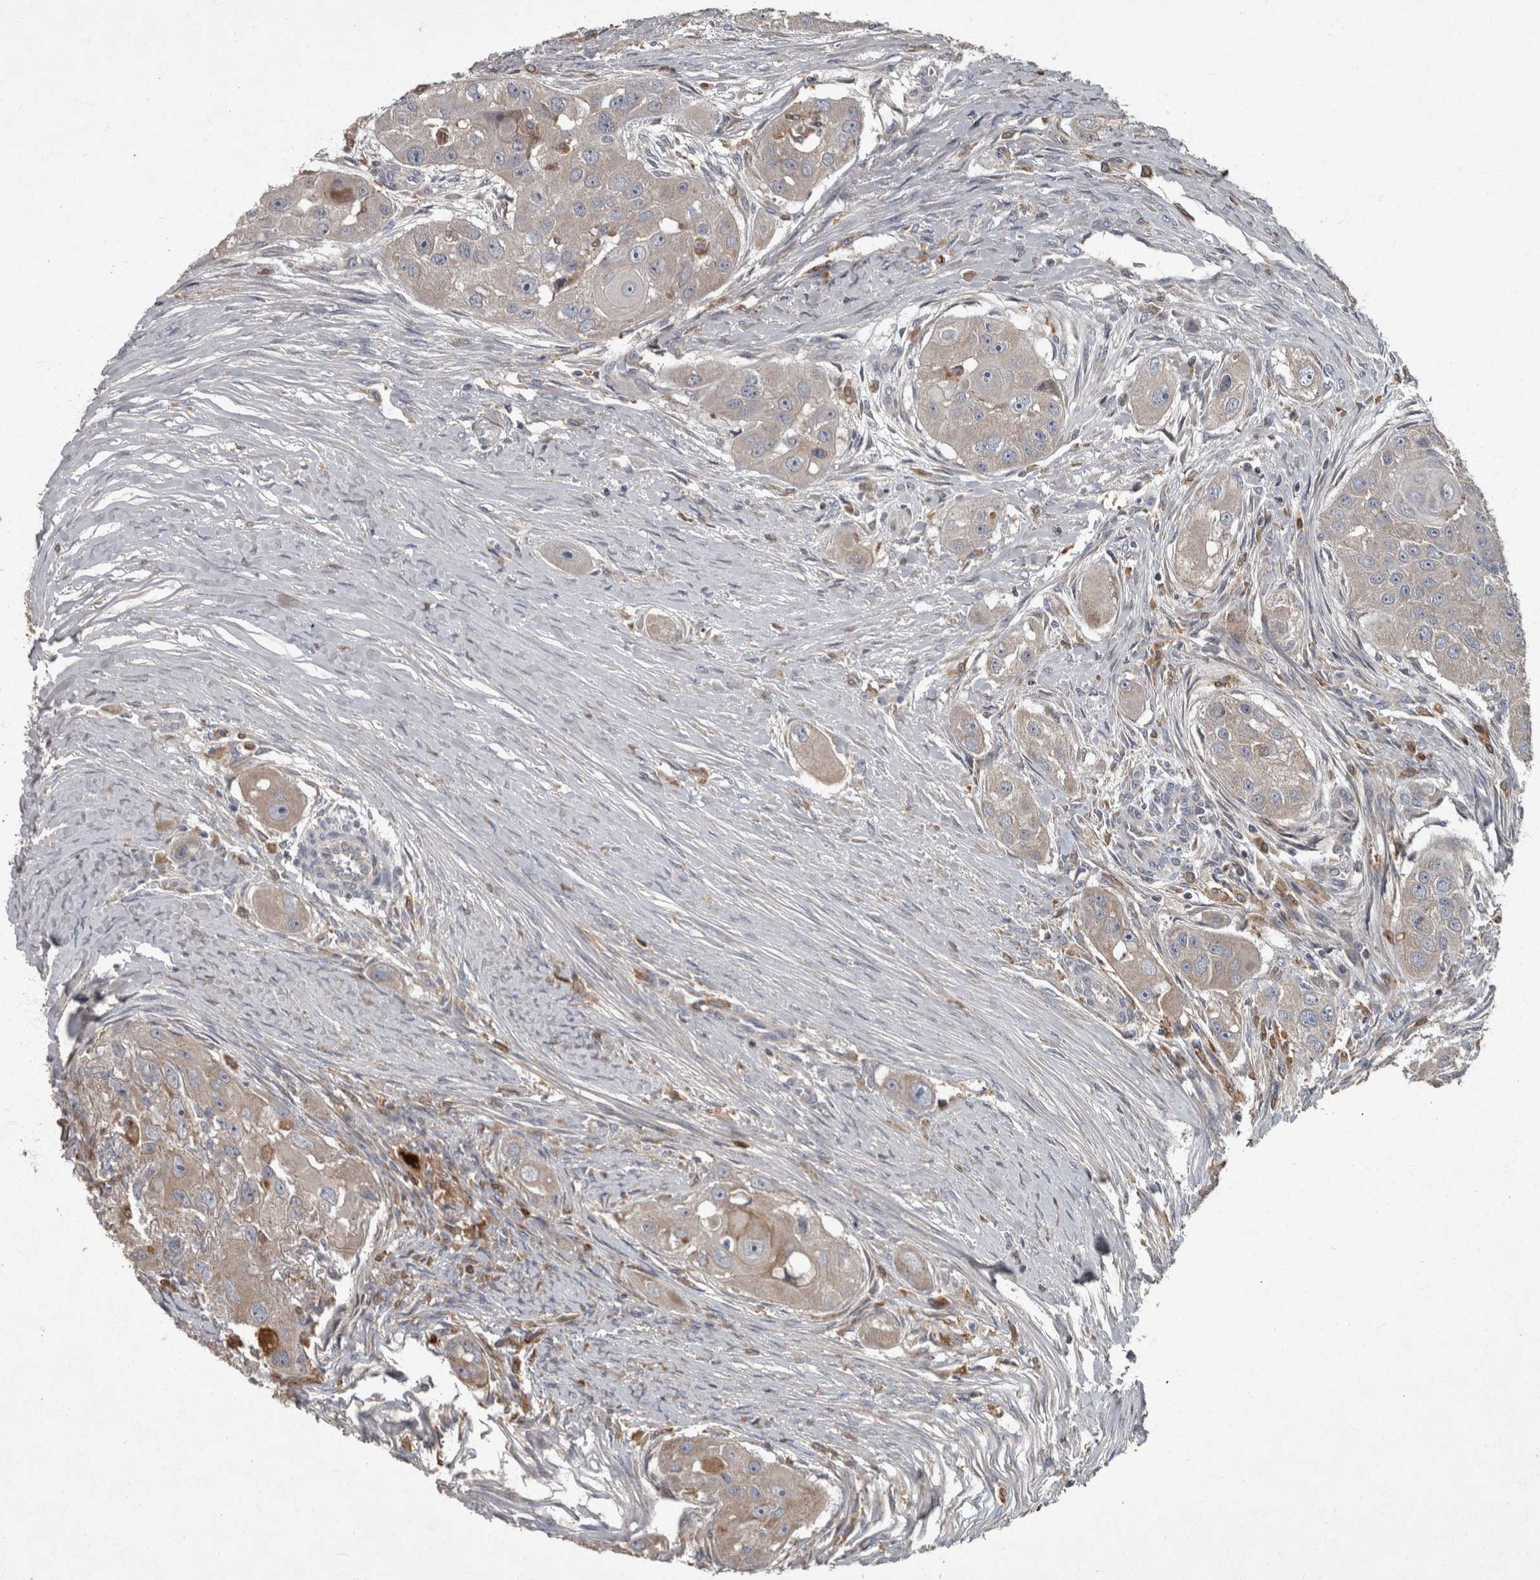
{"staining": {"intensity": "weak", "quantity": "25%-75%", "location": "cytoplasmic/membranous"}, "tissue": "head and neck cancer", "cell_type": "Tumor cells", "image_type": "cancer", "snomed": [{"axis": "morphology", "description": "Normal tissue, NOS"}, {"axis": "morphology", "description": "Squamous cell carcinoma, NOS"}, {"axis": "topography", "description": "Skeletal muscle"}, {"axis": "topography", "description": "Head-Neck"}], "caption": "An image of human head and neck squamous cell carcinoma stained for a protein displays weak cytoplasmic/membranous brown staining in tumor cells.", "gene": "PPP1R3C", "patient": {"sex": "male", "age": 51}}